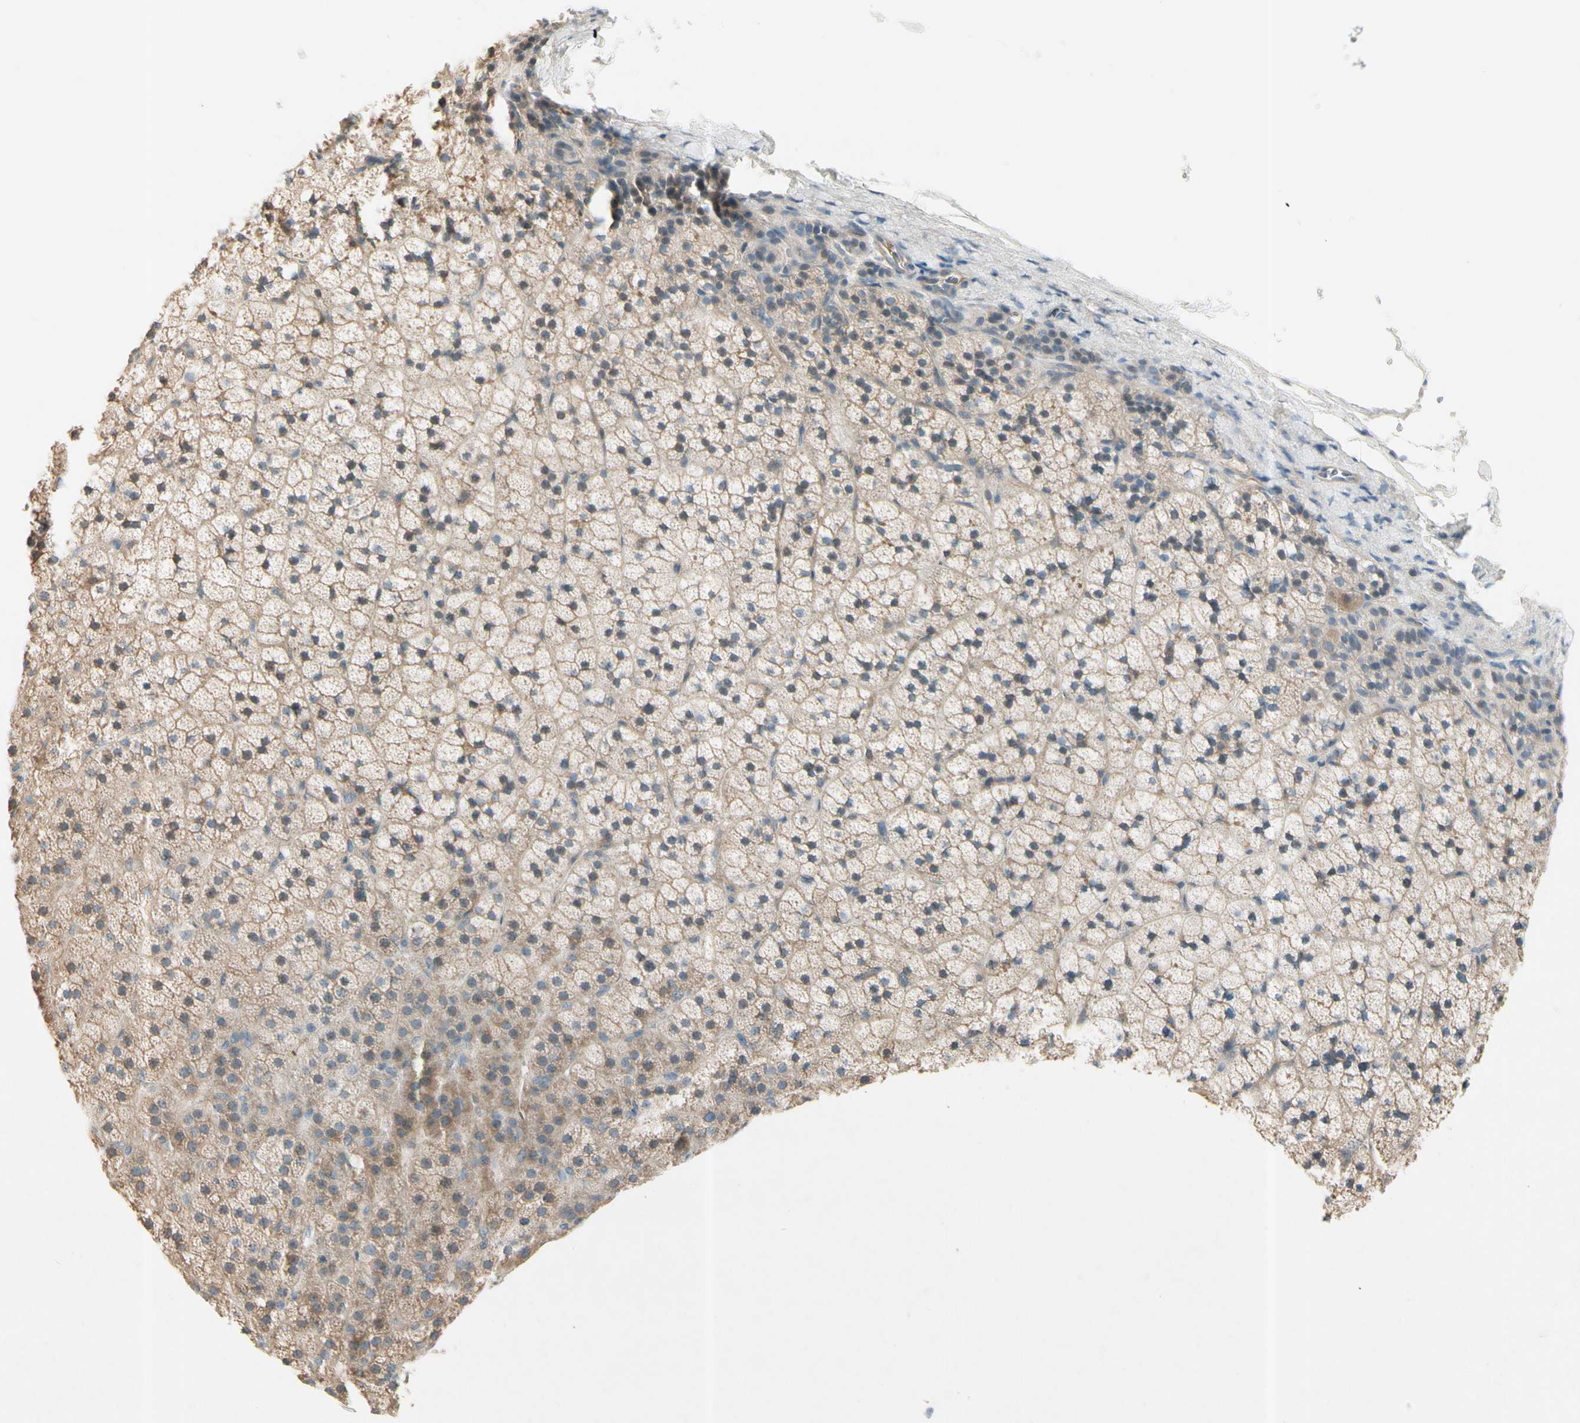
{"staining": {"intensity": "moderate", "quantity": ">75%", "location": "cytoplasmic/membranous"}, "tissue": "adrenal gland", "cell_type": "Glandular cells", "image_type": "normal", "snomed": [{"axis": "morphology", "description": "Normal tissue, NOS"}, {"axis": "topography", "description": "Adrenal gland"}], "caption": "Brown immunohistochemical staining in normal adrenal gland shows moderate cytoplasmic/membranous positivity in approximately >75% of glandular cells. The staining is performed using DAB (3,3'-diaminobenzidine) brown chromogen to label protein expression. The nuclei are counter-stained blue using hematoxylin.", "gene": "CYP2E1", "patient": {"sex": "male", "age": 35}}